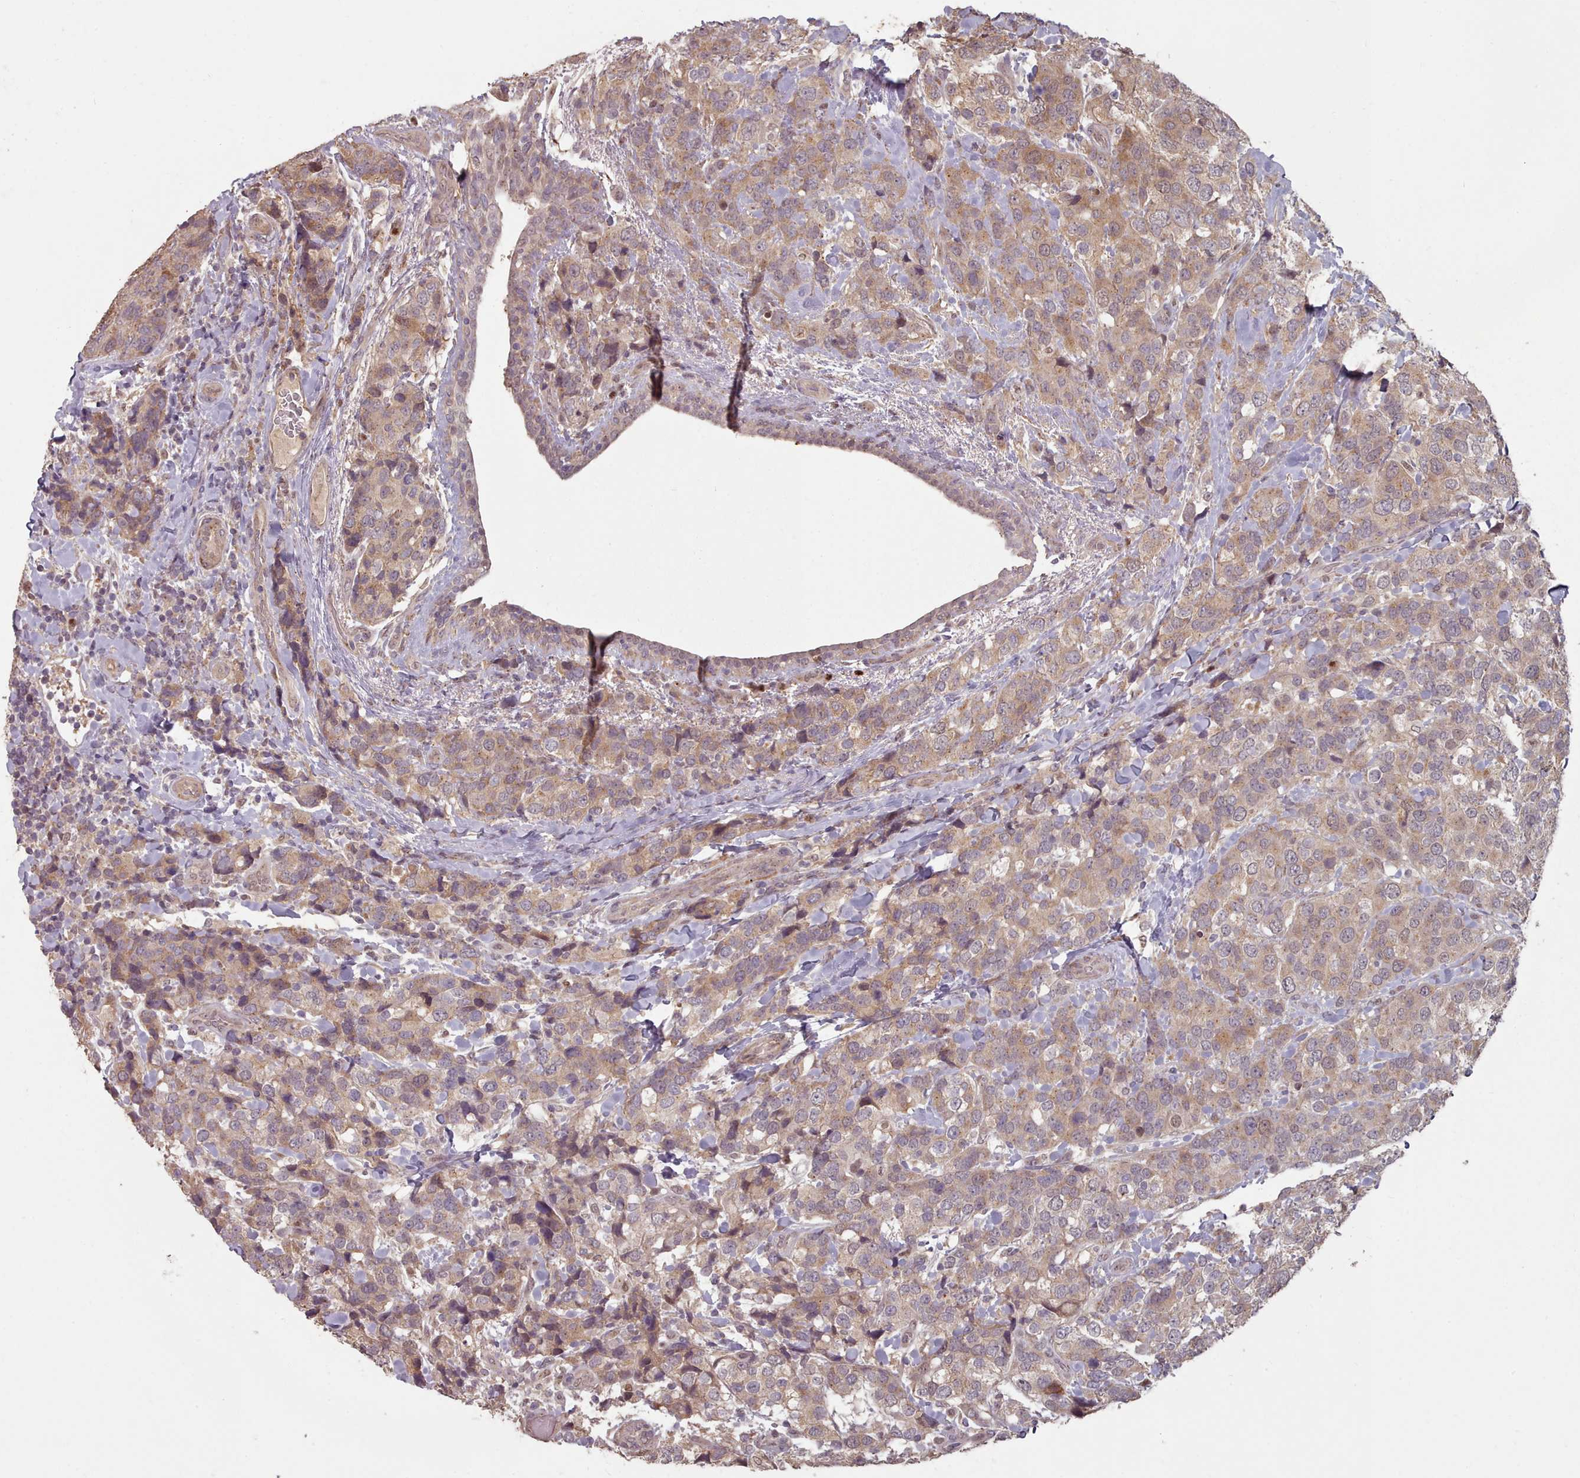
{"staining": {"intensity": "weak", "quantity": ">75%", "location": "cytoplasmic/membranous"}, "tissue": "breast cancer", "cell_type": "Tumor cells", "image_type": "cancer", "snomed": [{"axis": "morphology", "description": "Lobular carcinoma"}, {"axis": "topography", "description": "Breast"}], "caption": "High-magnification brightfield microscopy of lobular carcinoma (breast) stained with DAB (brown) and counterstained with hematoxylin (blue). tumor cells exhibit weak cytoplasmic/membranous staining is seen in approximately>75% of cells. The staining was performed using DAB to visualize the protein expression in brown, while the nuclei were stained in blue with hematoxylin (Magnification: 20x).", "gene": "ERCC6L", "patient": {"sex": "female", "age": 59}}